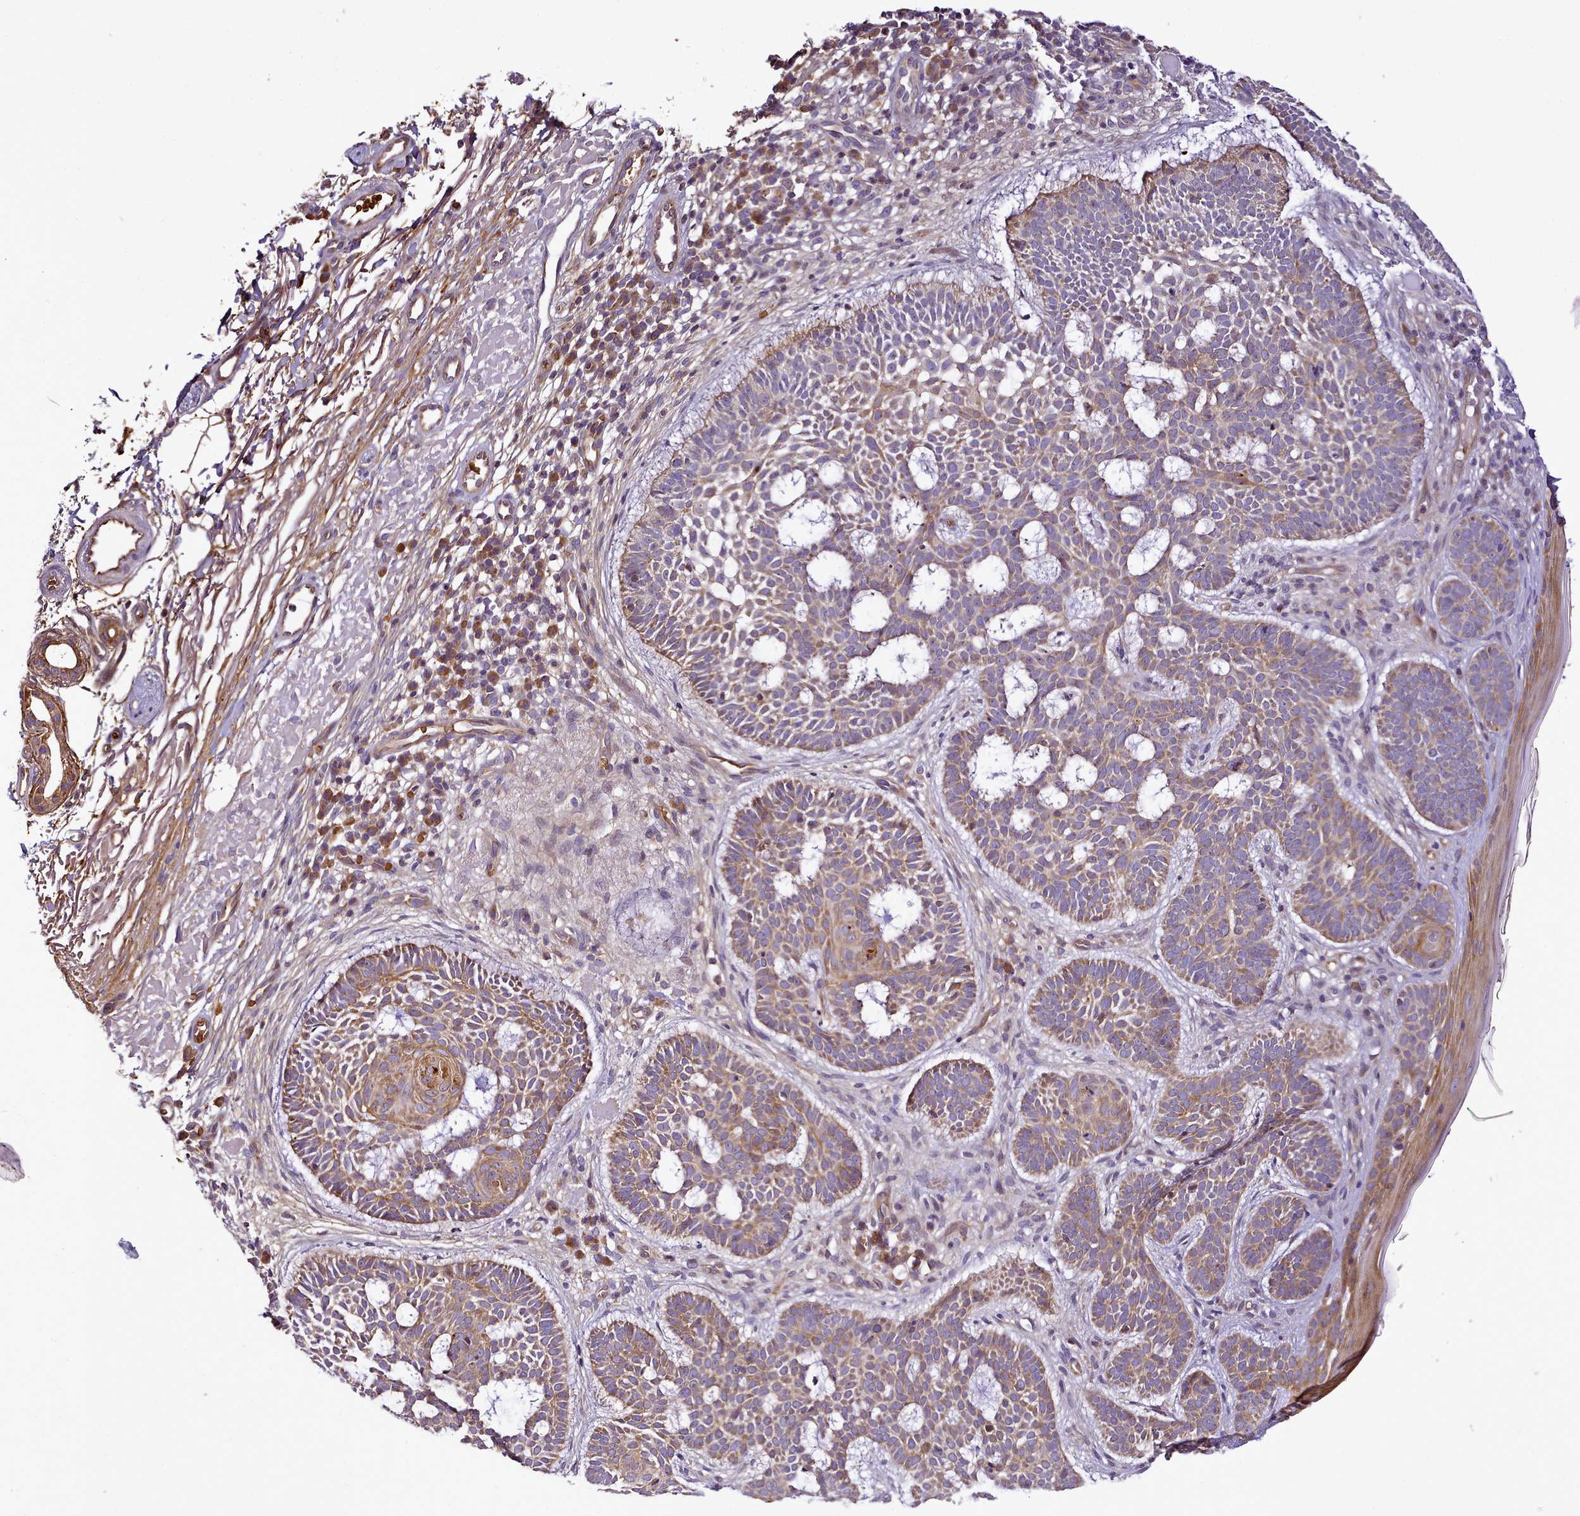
{"staining": {"intensity": "moderate", "quantity": ">75%", "location": "cytoplasmic/membranous"}, "tissue": "skin cancer", "cell_type": "Tumor cells", "image_type": "cancer", "snomed": [{"axis": "morphology", "description": "Basal cell carcinoma"}, {"axis": "topography", "description": "Skin"}], "caption": "Moderate cytoplasmic/membranous positivity is identified in about >75% of tumor cells in skin cancer. (Stains: DAB (3,3'-diaminobenzidine) in brown, nuclei in blue, Microscopy: brightfield microscopy at high magnification).", "gene": "NBPF1", "patient": {"sex": "male", "age": 85}}